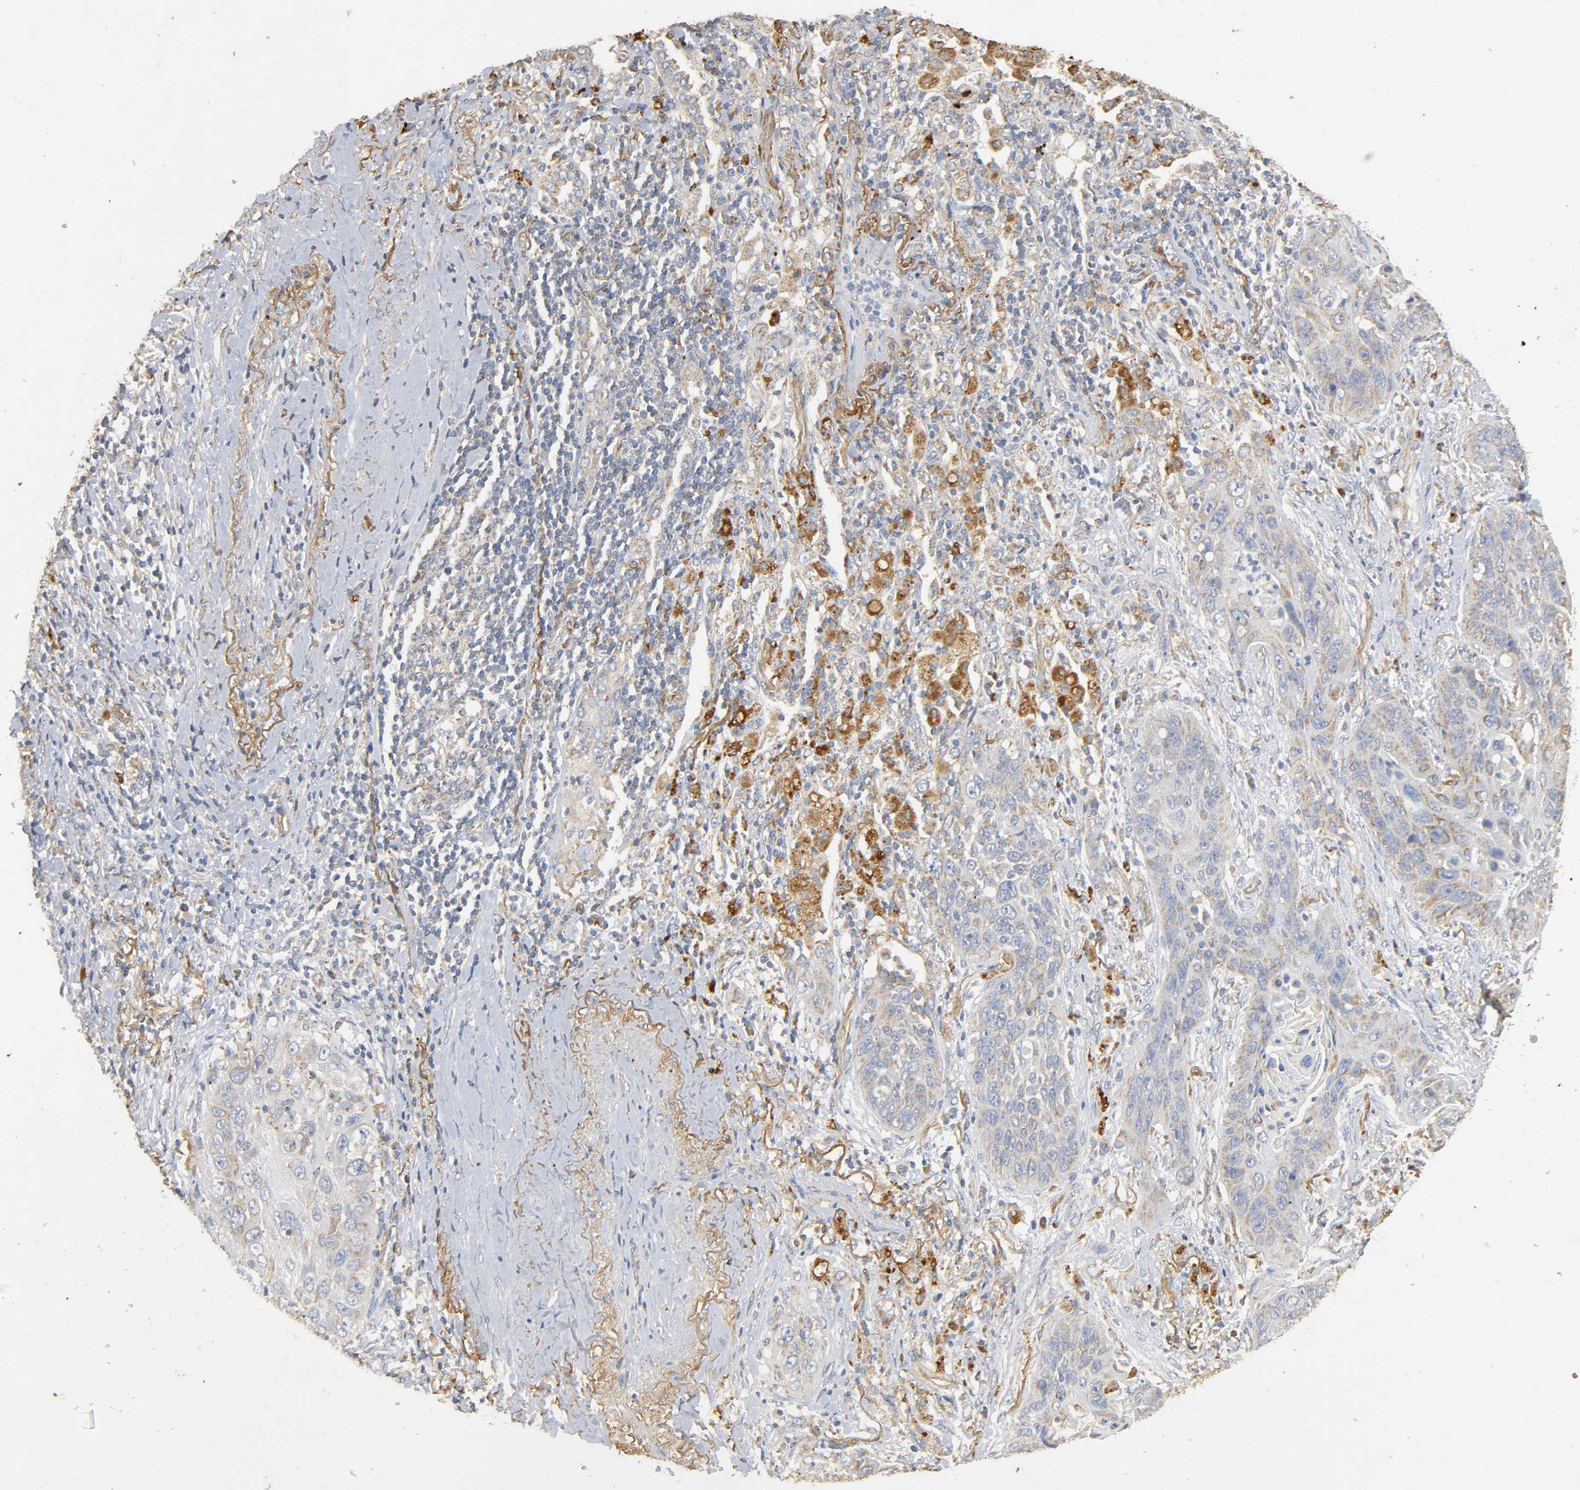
{"staining": {"intensity": "weak", "quantity": "25%-75%", "location": "cytoplasmic/membranous"}, "tissue": "lung cancer", "cell_type": "Tumor cells", "image_type": "cancer", "snomed": [{"axis": "morphology", "description": "Squamous cell carcinoma, NOS"}, {"axis": "topography", "description": "Lung"}], "caption": "Immunohistochemistry histopathology image of human lung squamous cell carcinoma stained for a protein (brown), which reveals low levels of weak cytoplasmic/membranous expression in about 25%-75% of tumor cells.", "gene": "NDUFS3", "patient": {"sex": "female", "age": 67}}